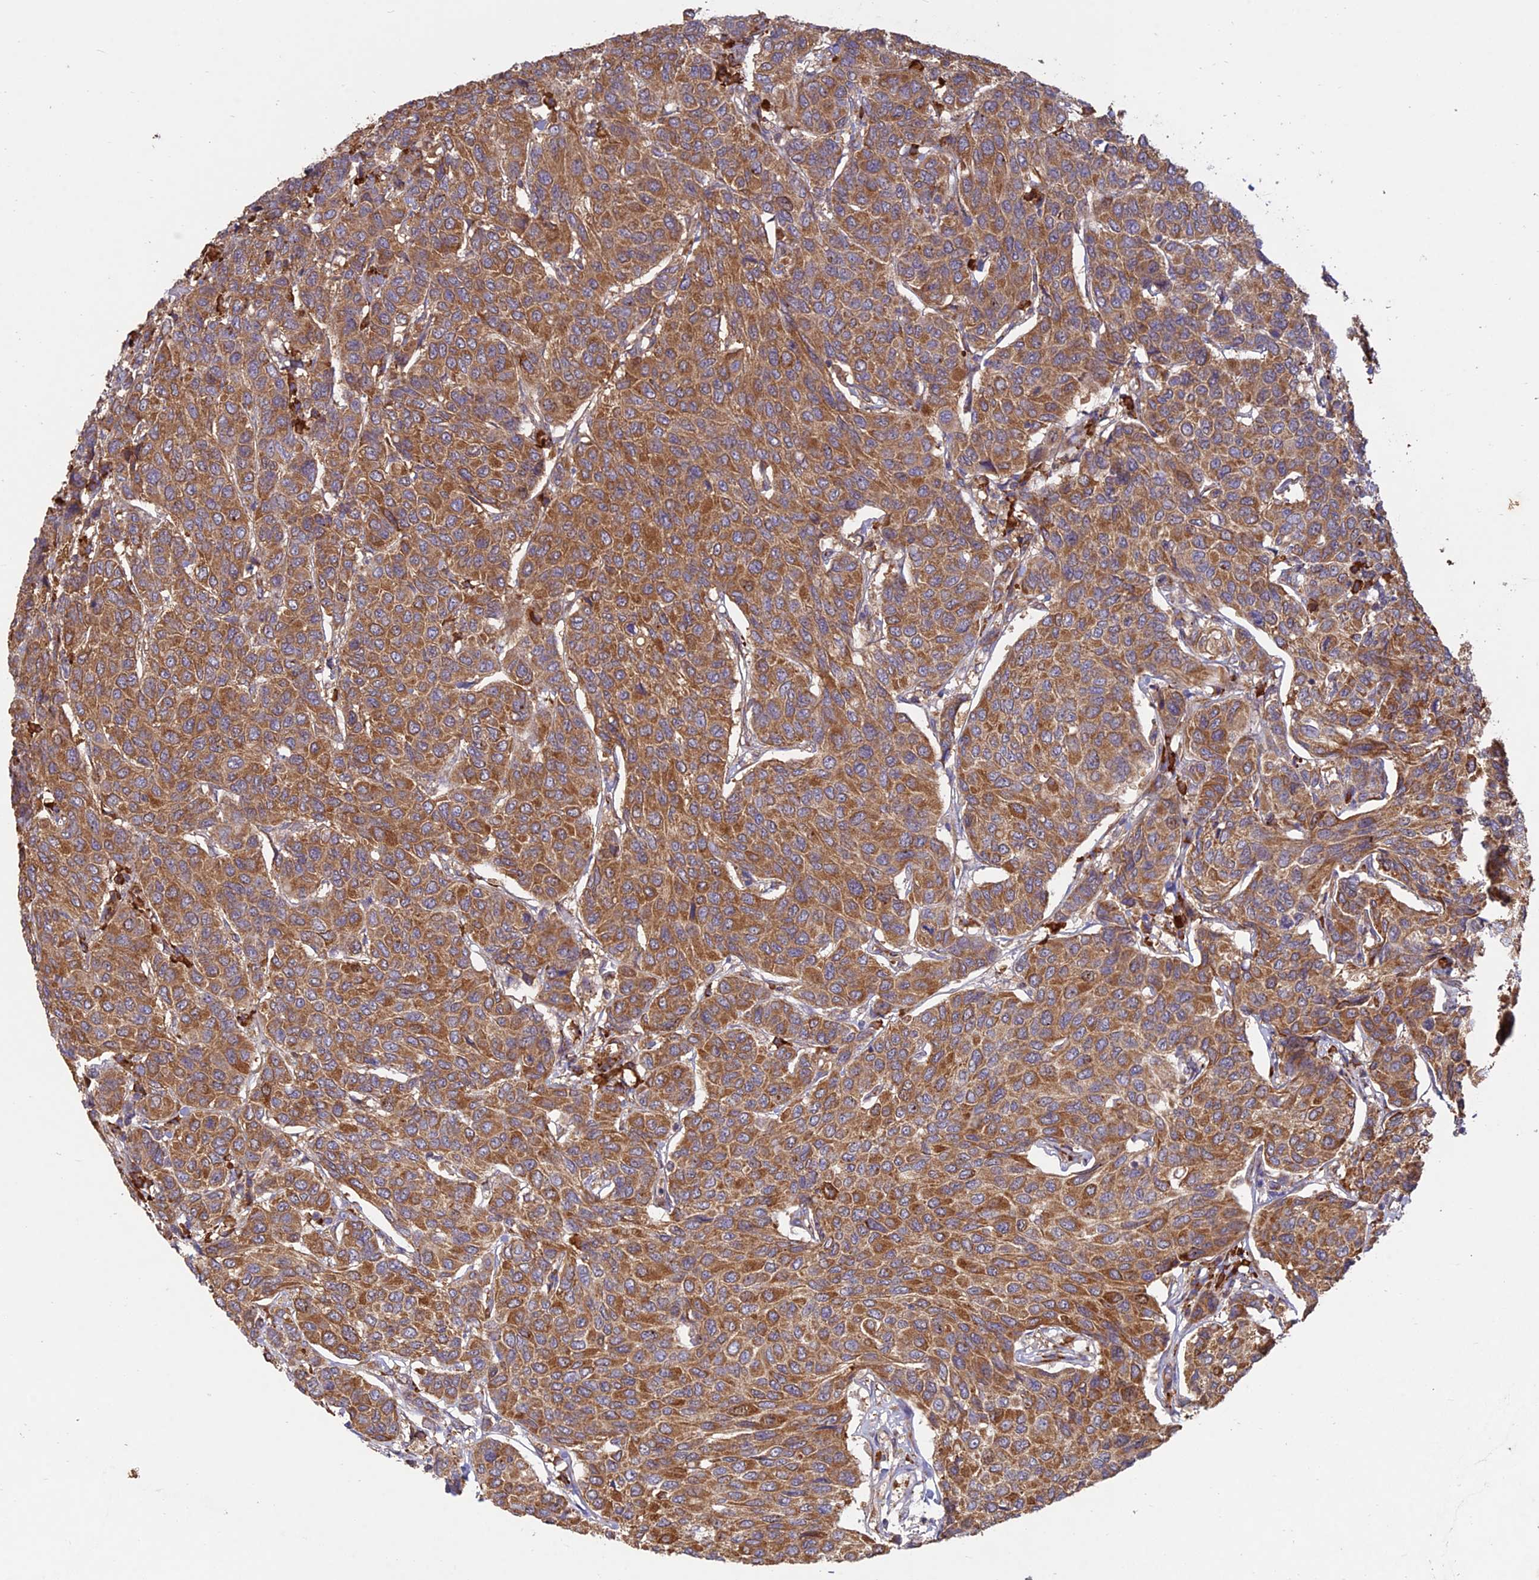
{"staining": {"intensity": "moderate", "quantity": ">75%", "location": "cytoplasmic/membranous"}, "tissue": "breast cancer", "cell_type": "Tumor cells", "image_type": "cancer", "snomed": [{"axis": "morphology", "description": "Duct carcinoma"}, {"axis": "topography", "description": "Breast"}], "caption": "The photomicrograph reveals staining of breast cancer (infiltrating ductal carcinoma), revealing moderate cytoplasmic/membranous protein staining (brown color) within tumor cells. The staining was performed using DAB (3,3'-diaminobenzidine) to visualize the protein expression in brown, while the nuclei were stained in blue with hematoxylin (Magnification: 20x).", "gene": "NXNL2", "patient": {"sex": "female", "age": 55}}